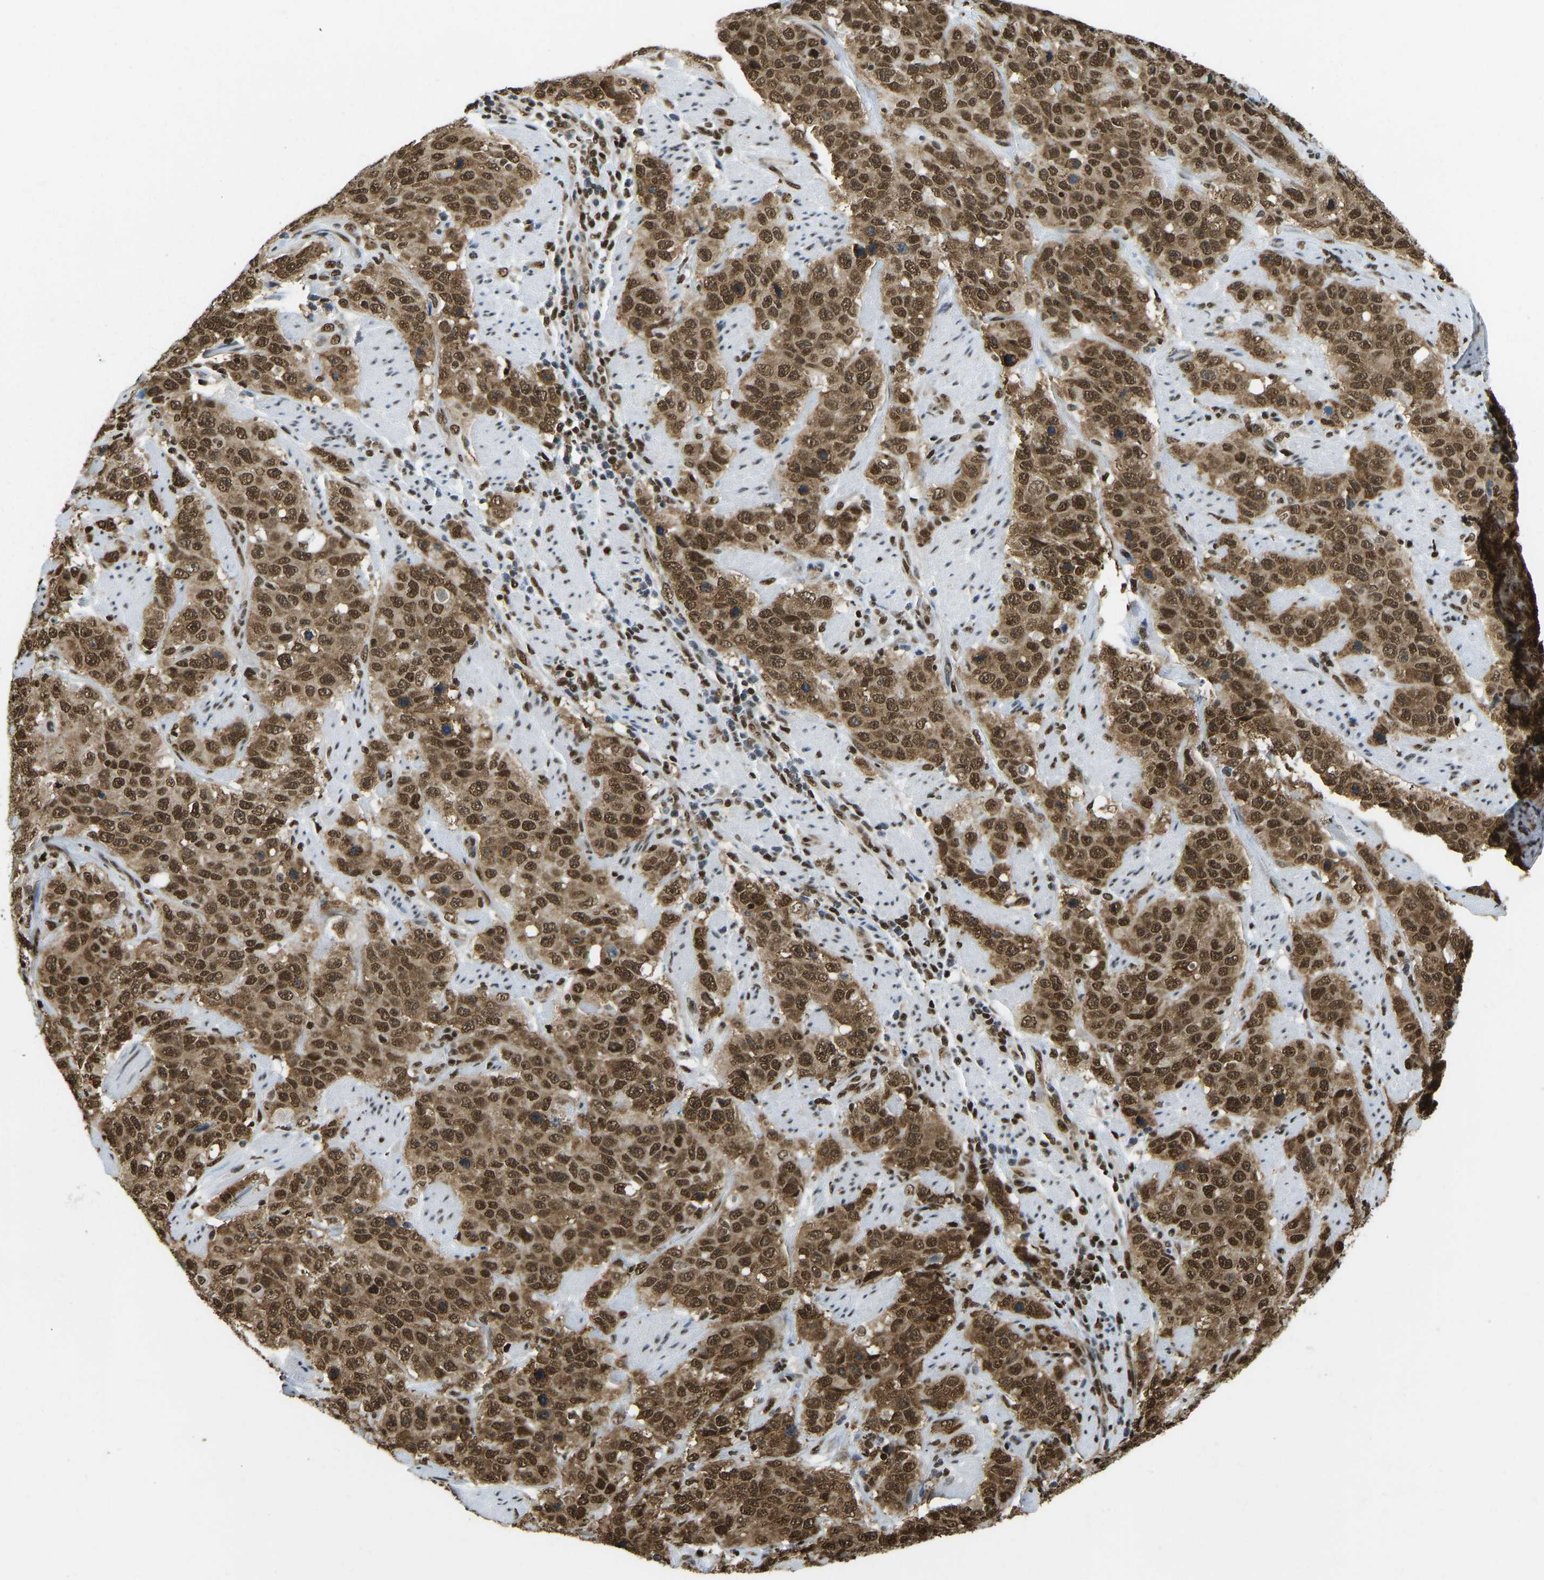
{"staining": {"intensity": "strong", "quantity": ">75%", "location": "cytoplasmic/membranous,nuclear"}, "tissue": "stomach cancer", "cell_type": "Tumor cells", "image_type": "cancer", "snomed": [{"axis": "morphology", "description": "Adenocarcinoma, NOS"}, {"axis": "topography", "description": "Stomach"}], "caption": "A brown stain shows strong cytoplasmic/membranous and nuclear expression of a protein in human stomach cancer tumor cells.", "gene": "ZSCAN20", "patient": {"sex": "male", "age": 48}}